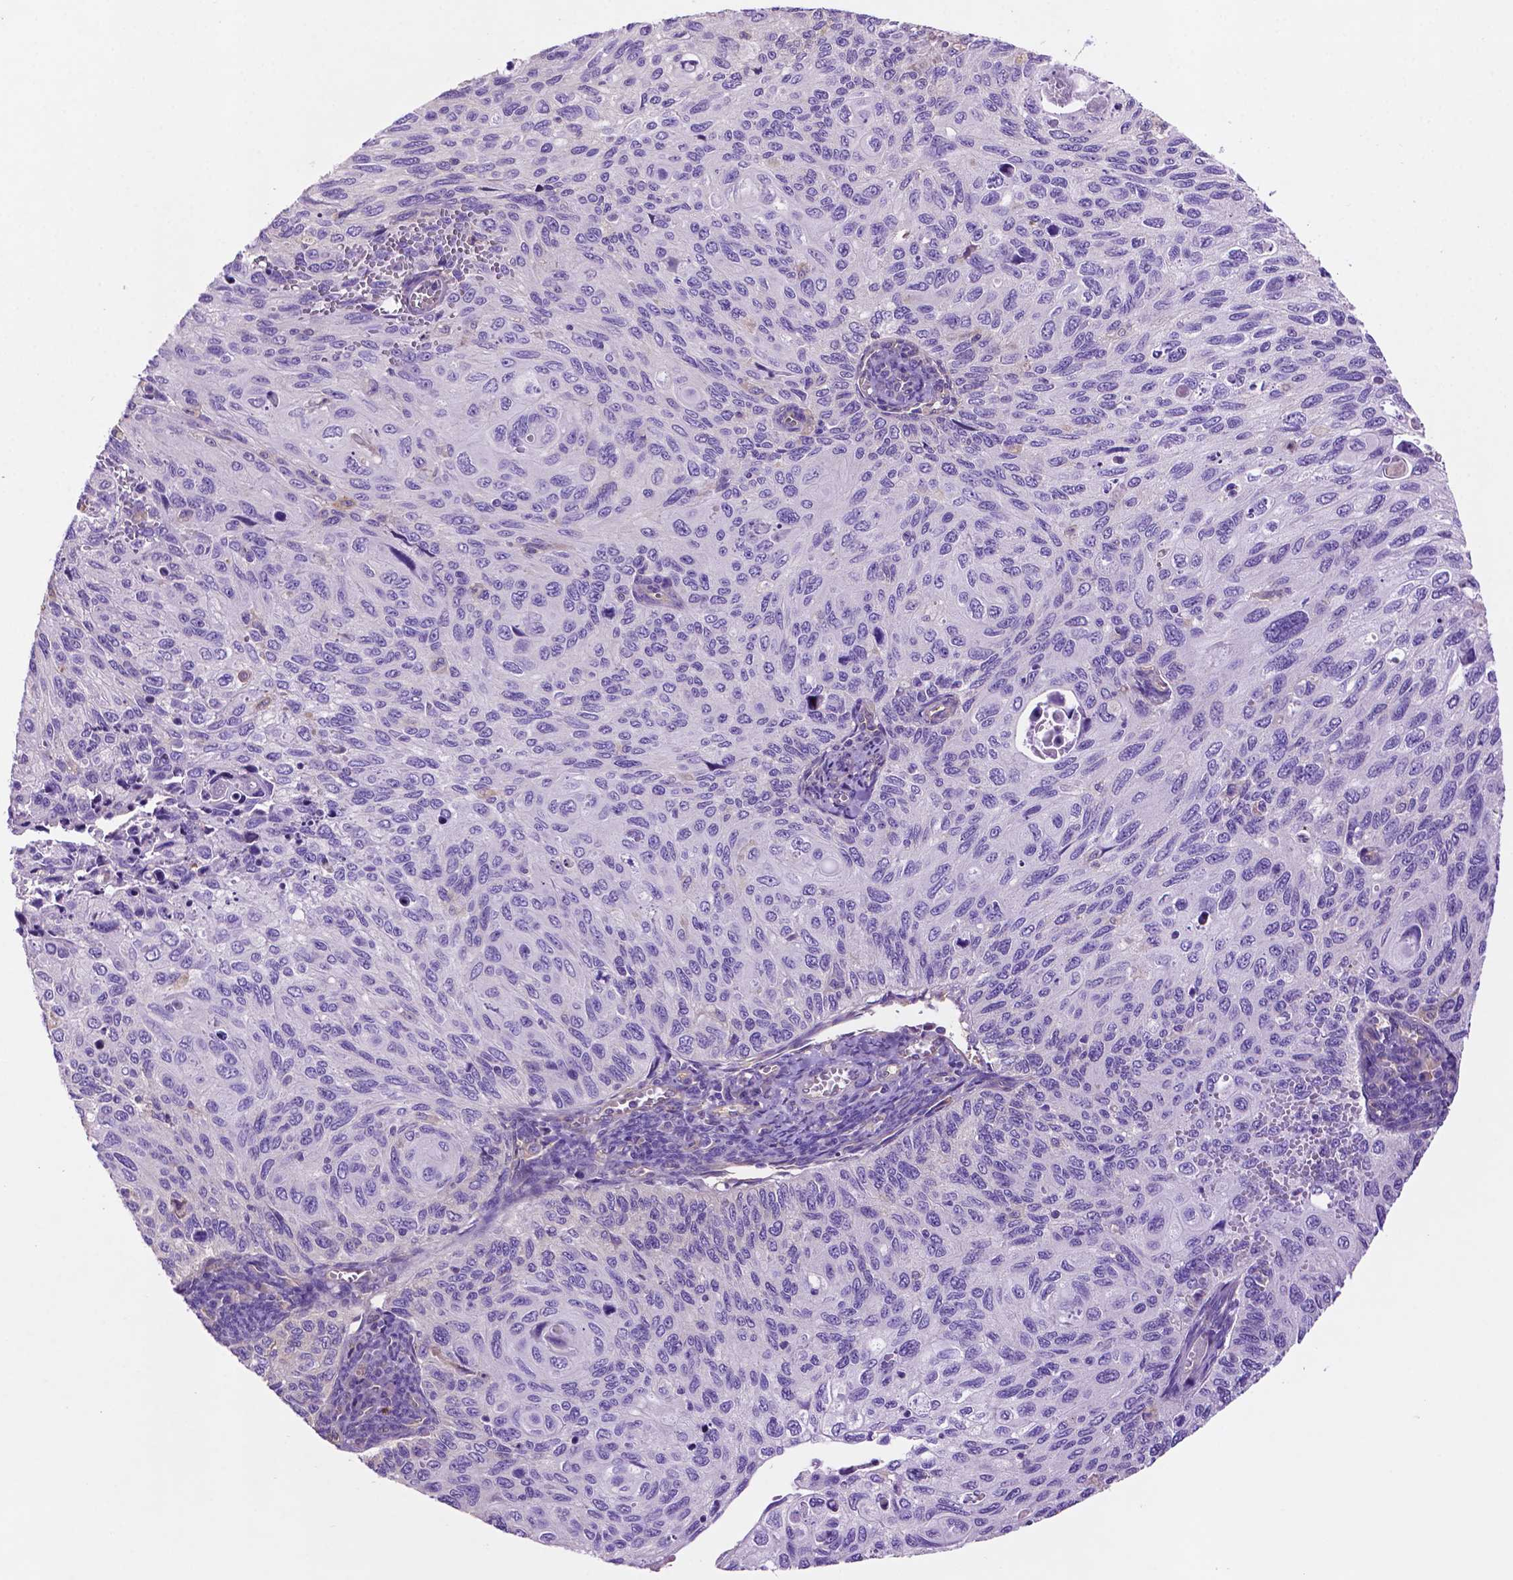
{"staining": {"intensity": "negative", "quantity": "none", "location": "none"}, "tissue": "cervical cancer", "cell_type": "Tumor cells", "image_type": "cancer", "snomed": [{"axis": "morphology", "description": "Squamous cell carcinoma, NOS"}, {"axis": "topography", "description": "Cervix"}], "caption": "This image is of cervical cancer (squamous cell carcinoma) stained with immunohistochemistry (IHC) to label a protein in brown with the nuclei are counter-stained blue. There is no staining in tumor cells. (DAB (3,3'-diaminobenzidine) IHC, high magnification).", "gene": "GDPD5", "patient": {"sex": "female", "age": 70}}